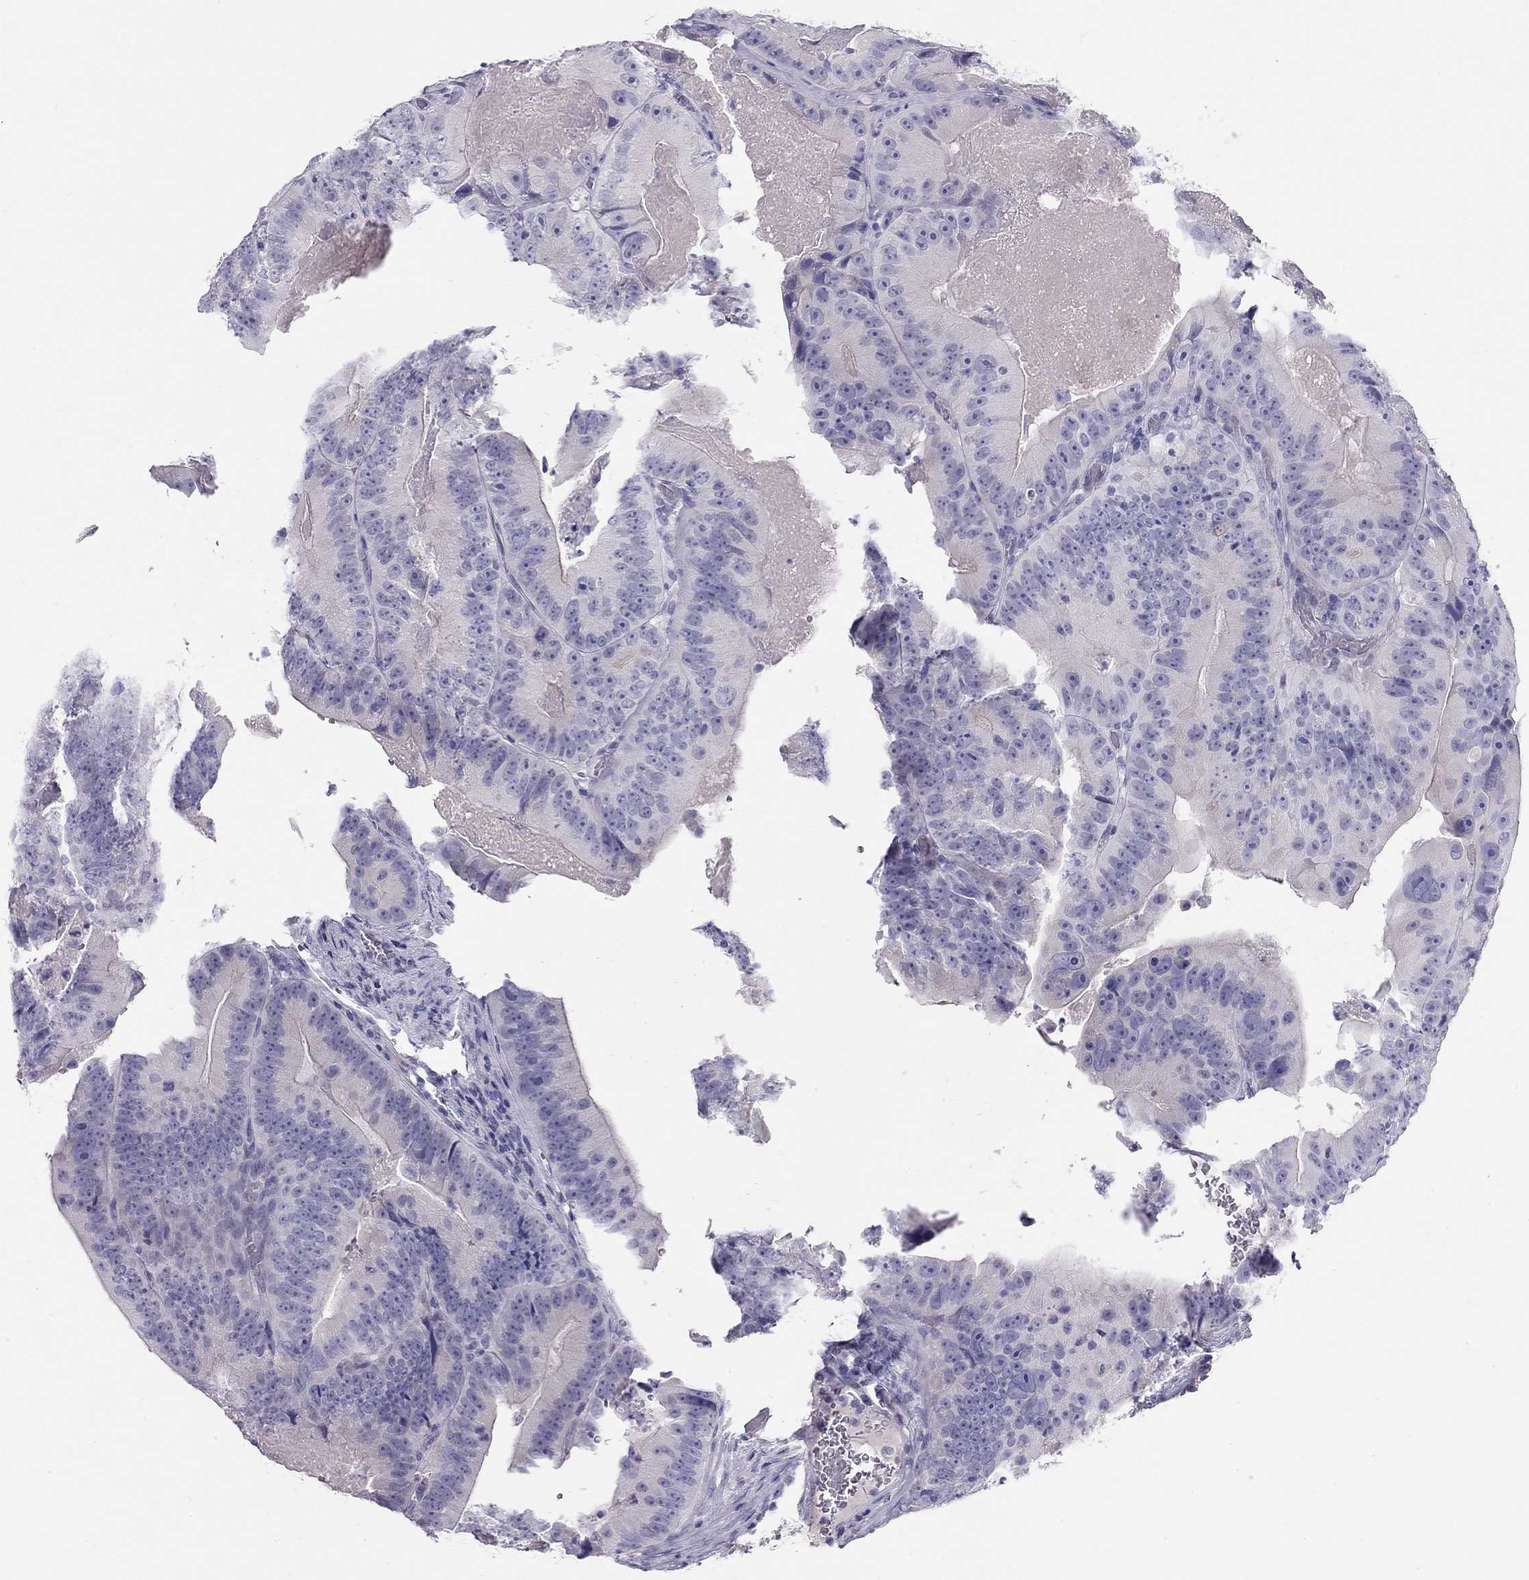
{"staining": {"intensity": "negative", "quantity": "none", "location": "none"}, "tissue": "colorectal cancer", "cell_type": "Tumor cells", "image_type": "cancer", "snomed": [{"axis": "morphology", "description": "Adenocarcinoma, NOS"}, {"axis": "topography", "description": "Colon"}], "caption": "A micrograph of human adenocarcinoma (colorectal) is negative for staining in tumor cells.", "gene": "KCNV2", "patient": {"sex": "female", "age": 86}}